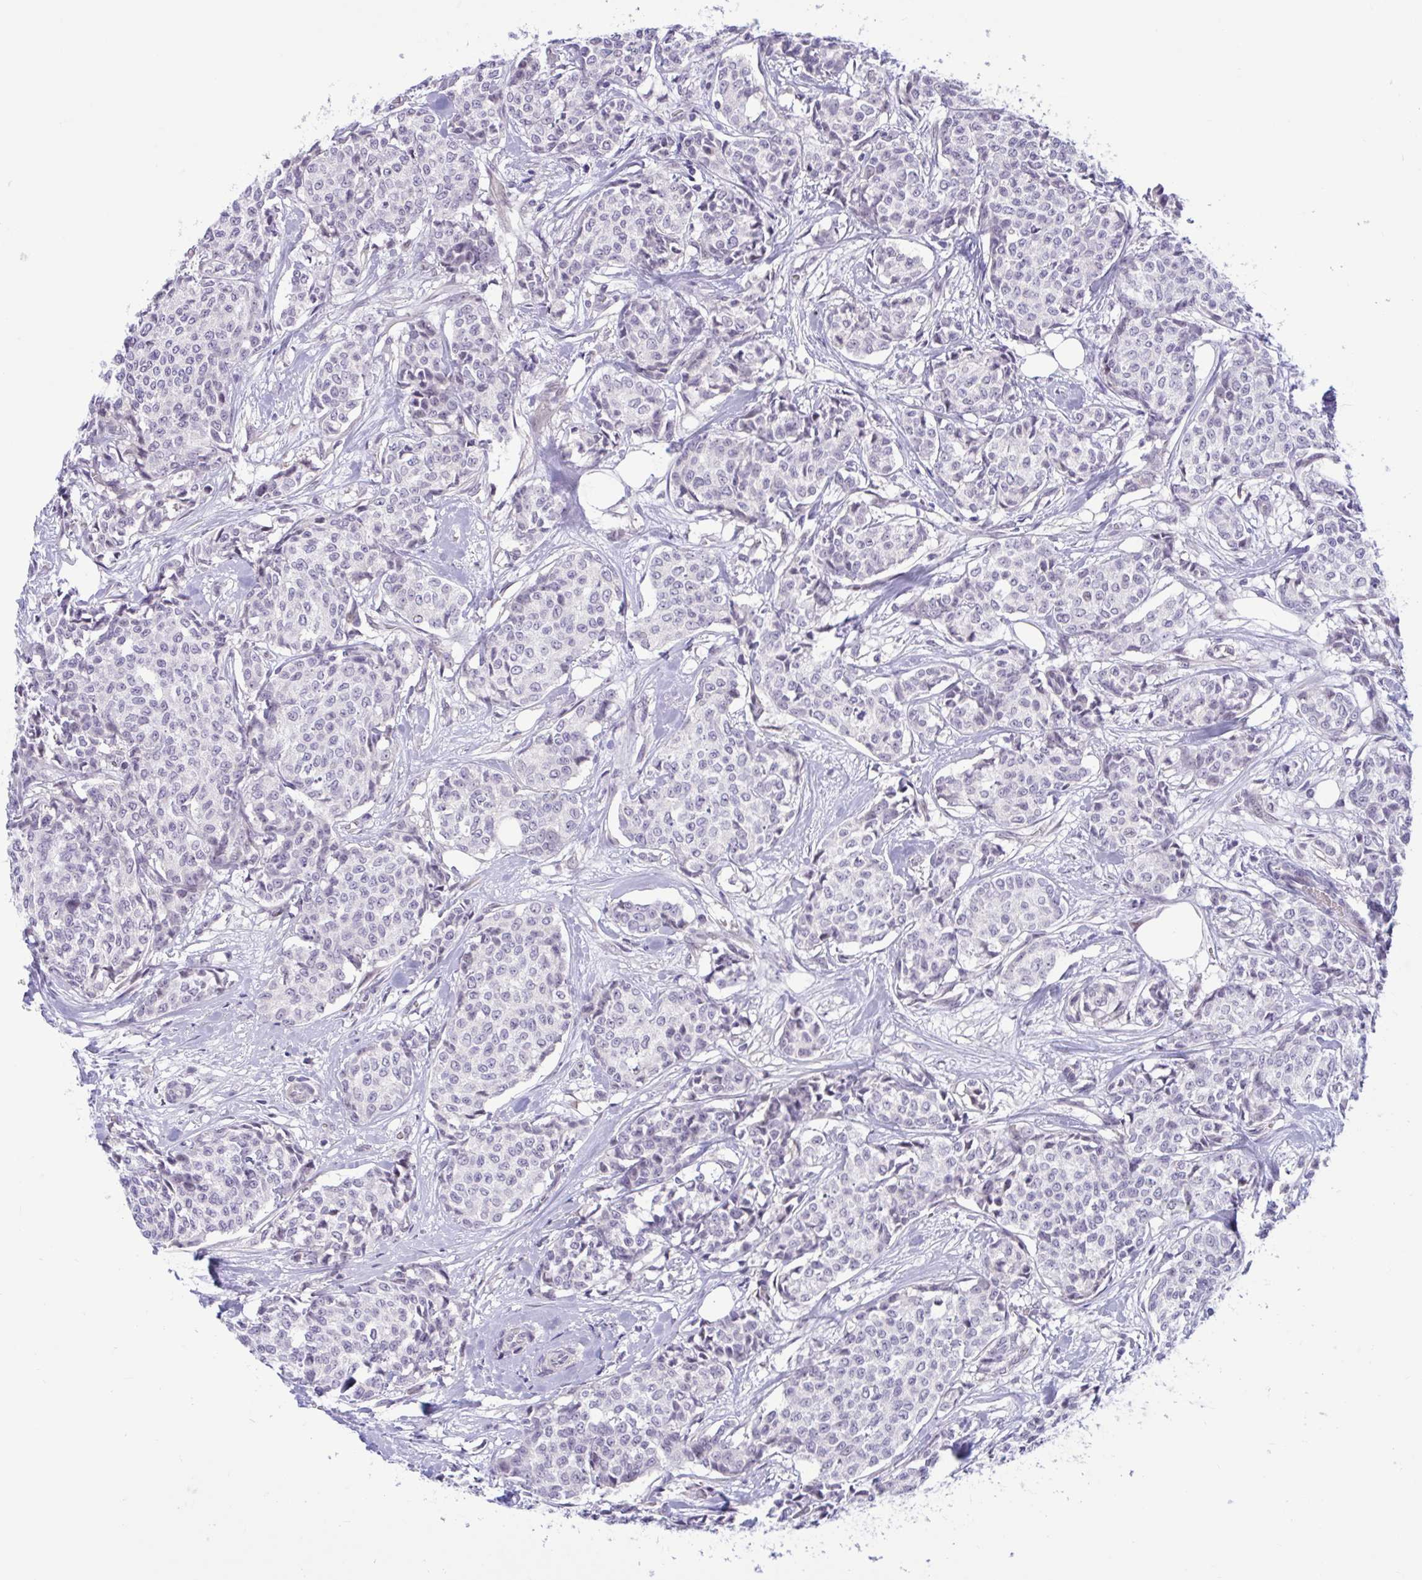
{"staining": {"intensity": "negative", "quantity": "none", "location": "none"}, "tissue": "breast cancer", "cell_type": "Tumor cells", "image_type": "cancer", "snomed": [{"axis": "morphology", "description": "Duct carcinoma"}, {"axis": "topography", "description": "Breast"}], "caption": "Immunohistochemistry histopathology image of neoplastic tissue: human breast cancer stained with DAB demonstrates no significant protein expression in tumor cells.", "gene": "CNGB3", "patient": {"sex": "female", "age": 91}}